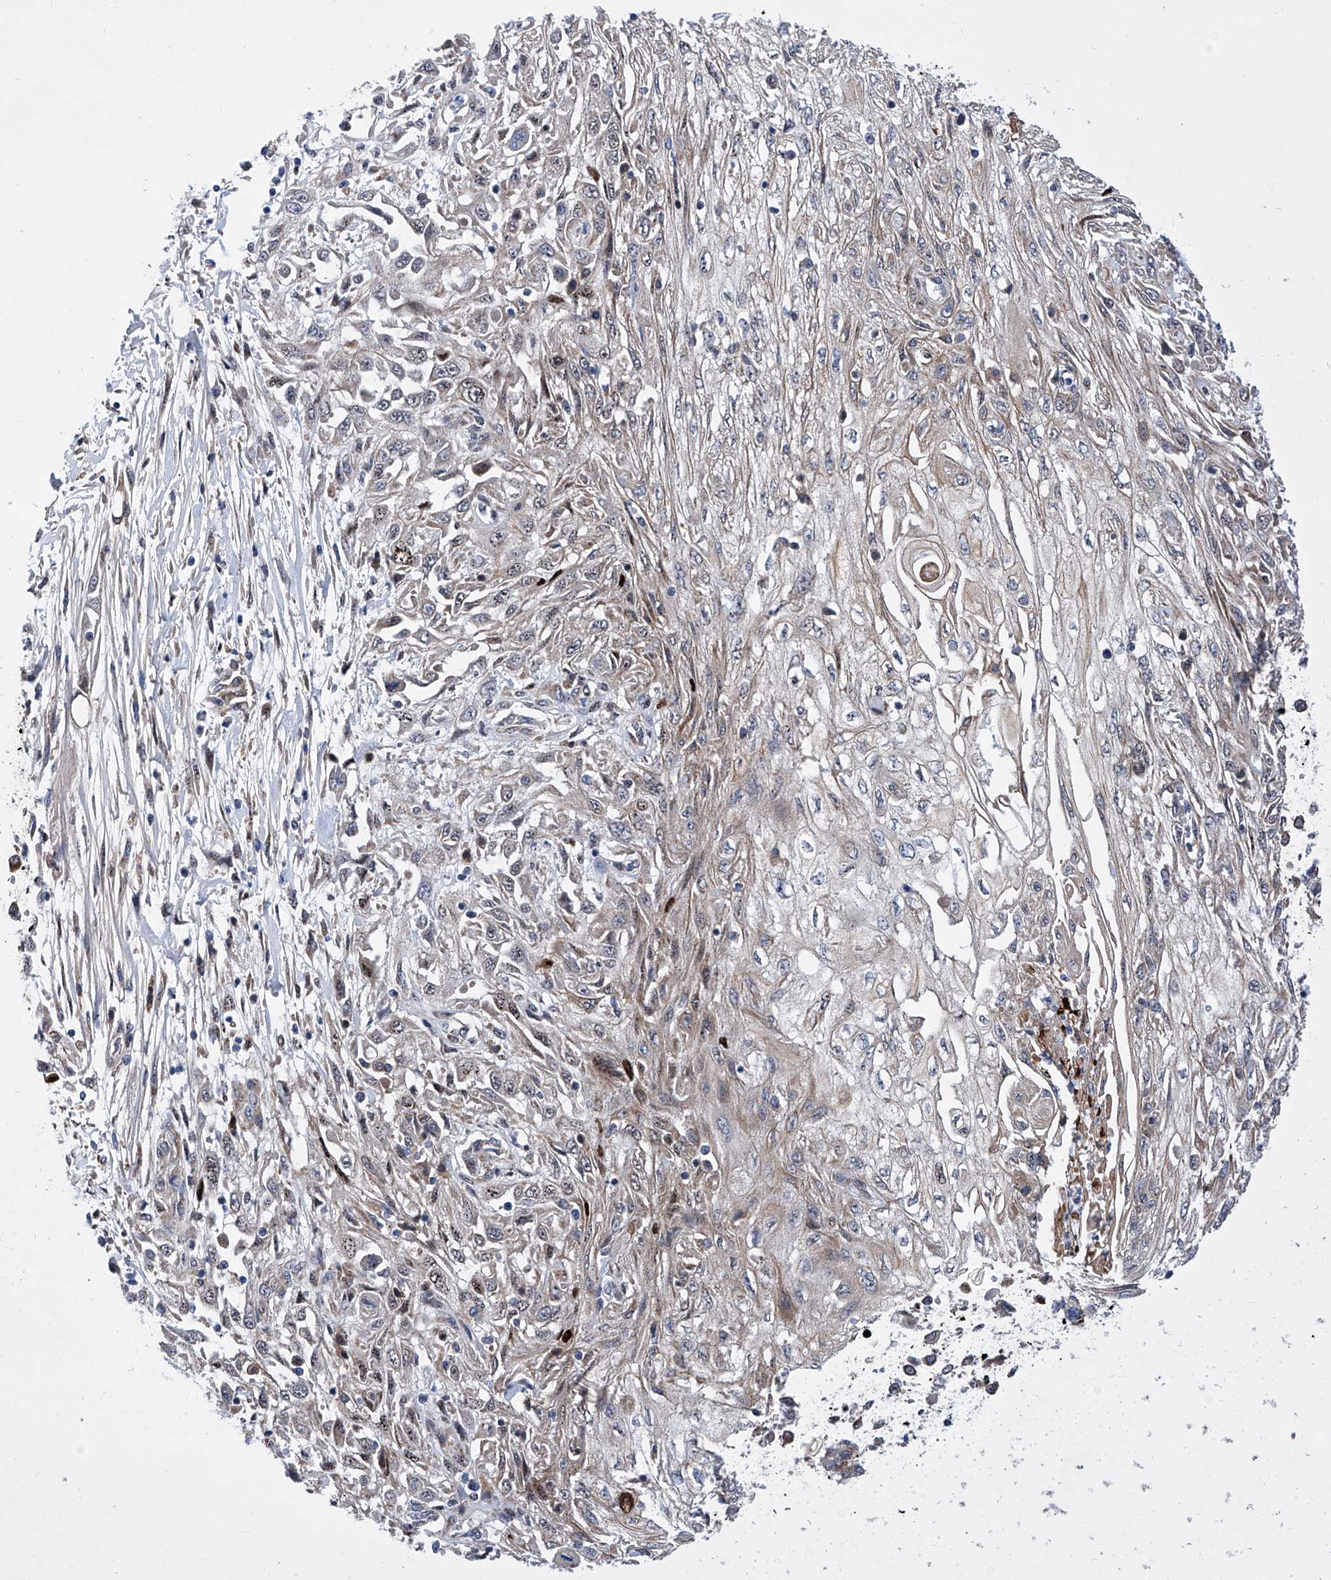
{"staining": {"intensity": "moderate", "quantity": "<25%", "location": "cytoplasmic/membranous"}, "tissue": "skin cancer", "cell_type": "Tumor cells", "image_type": "cancer", "snomed": [{"axis": "morphology", "description": "Squamous cell carcinoma, NOS"}, {"axis": "morphology", "description": "Squamous cell carcinoma, metastatic, NOS"}, {"axis": "topography", "description": "Skin"}, {"axis": "topography", "description": "Lymph node"}], "caption": "Immunohistochemical staining of squamous cell carcinoma (skin) shows low levels of moderate cytoplasmic/membranous protein positivity in about <25% of tumor cells. The staining is performed using DAB (3,3'-diaminobenzidine) brown chromogen to label protein expression. The nuclei are counter-stained blue using hematoxylin.", "gene": "KTI12", "patient": {"sex": "male", "age": 75}}